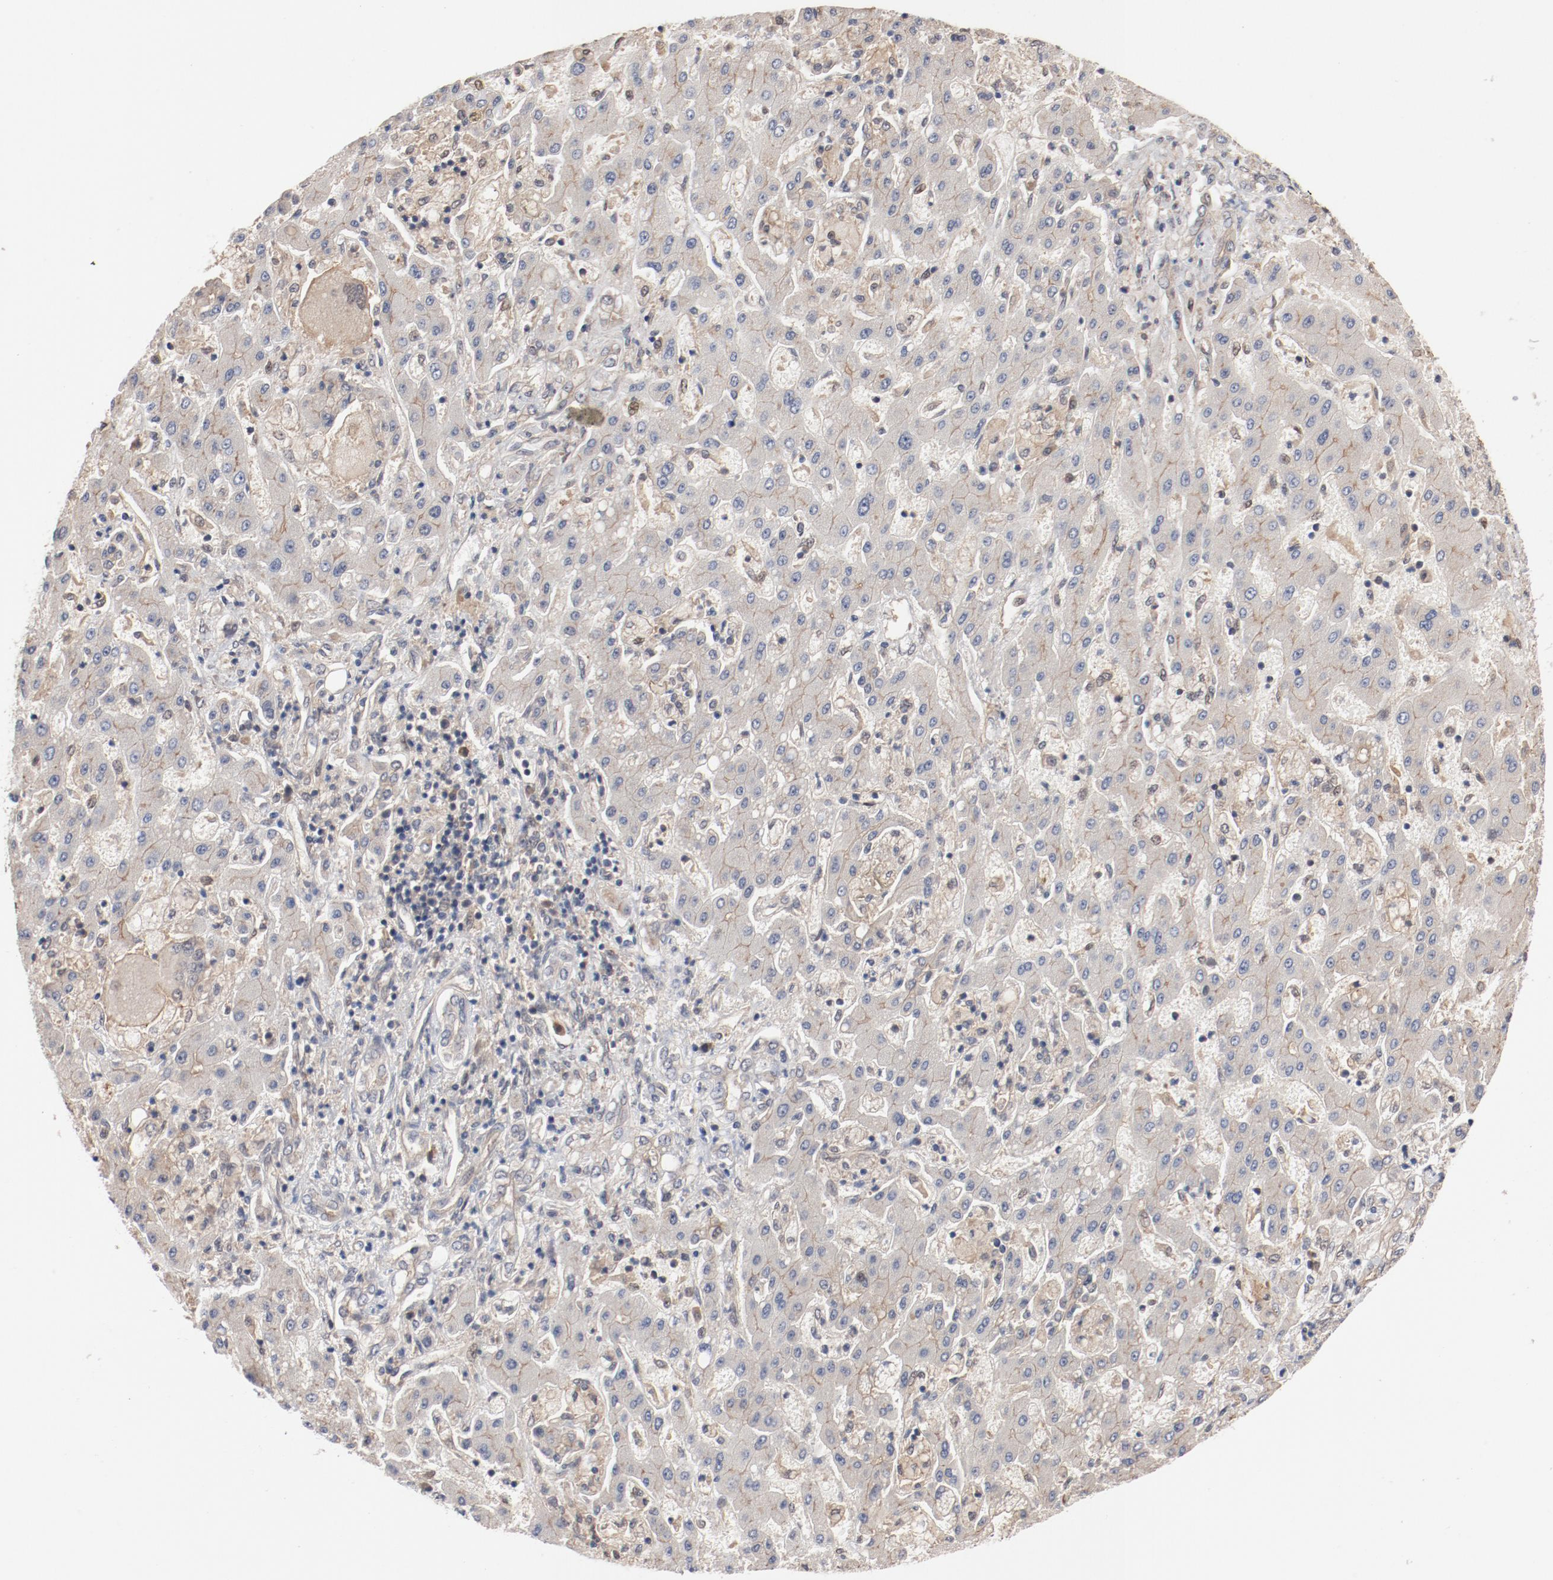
{"staining": {"intensity": "negative", "quantity": "none", "location": "none"}, "tissue": "liver cancer", "cell_type": "Tumor cells", "image_type": "cancer", "snomed": [{"axis": "morphology", "description": "Cholangiocarcinoma"}, {"axis": "topography", "description": "Liver"}], "caption": "Tumor cells are negative for protein expression in human cholangiocarcinoma (liver).", "gene": "PITPNM2", "patient": {"sex": "male", "age": 50}}